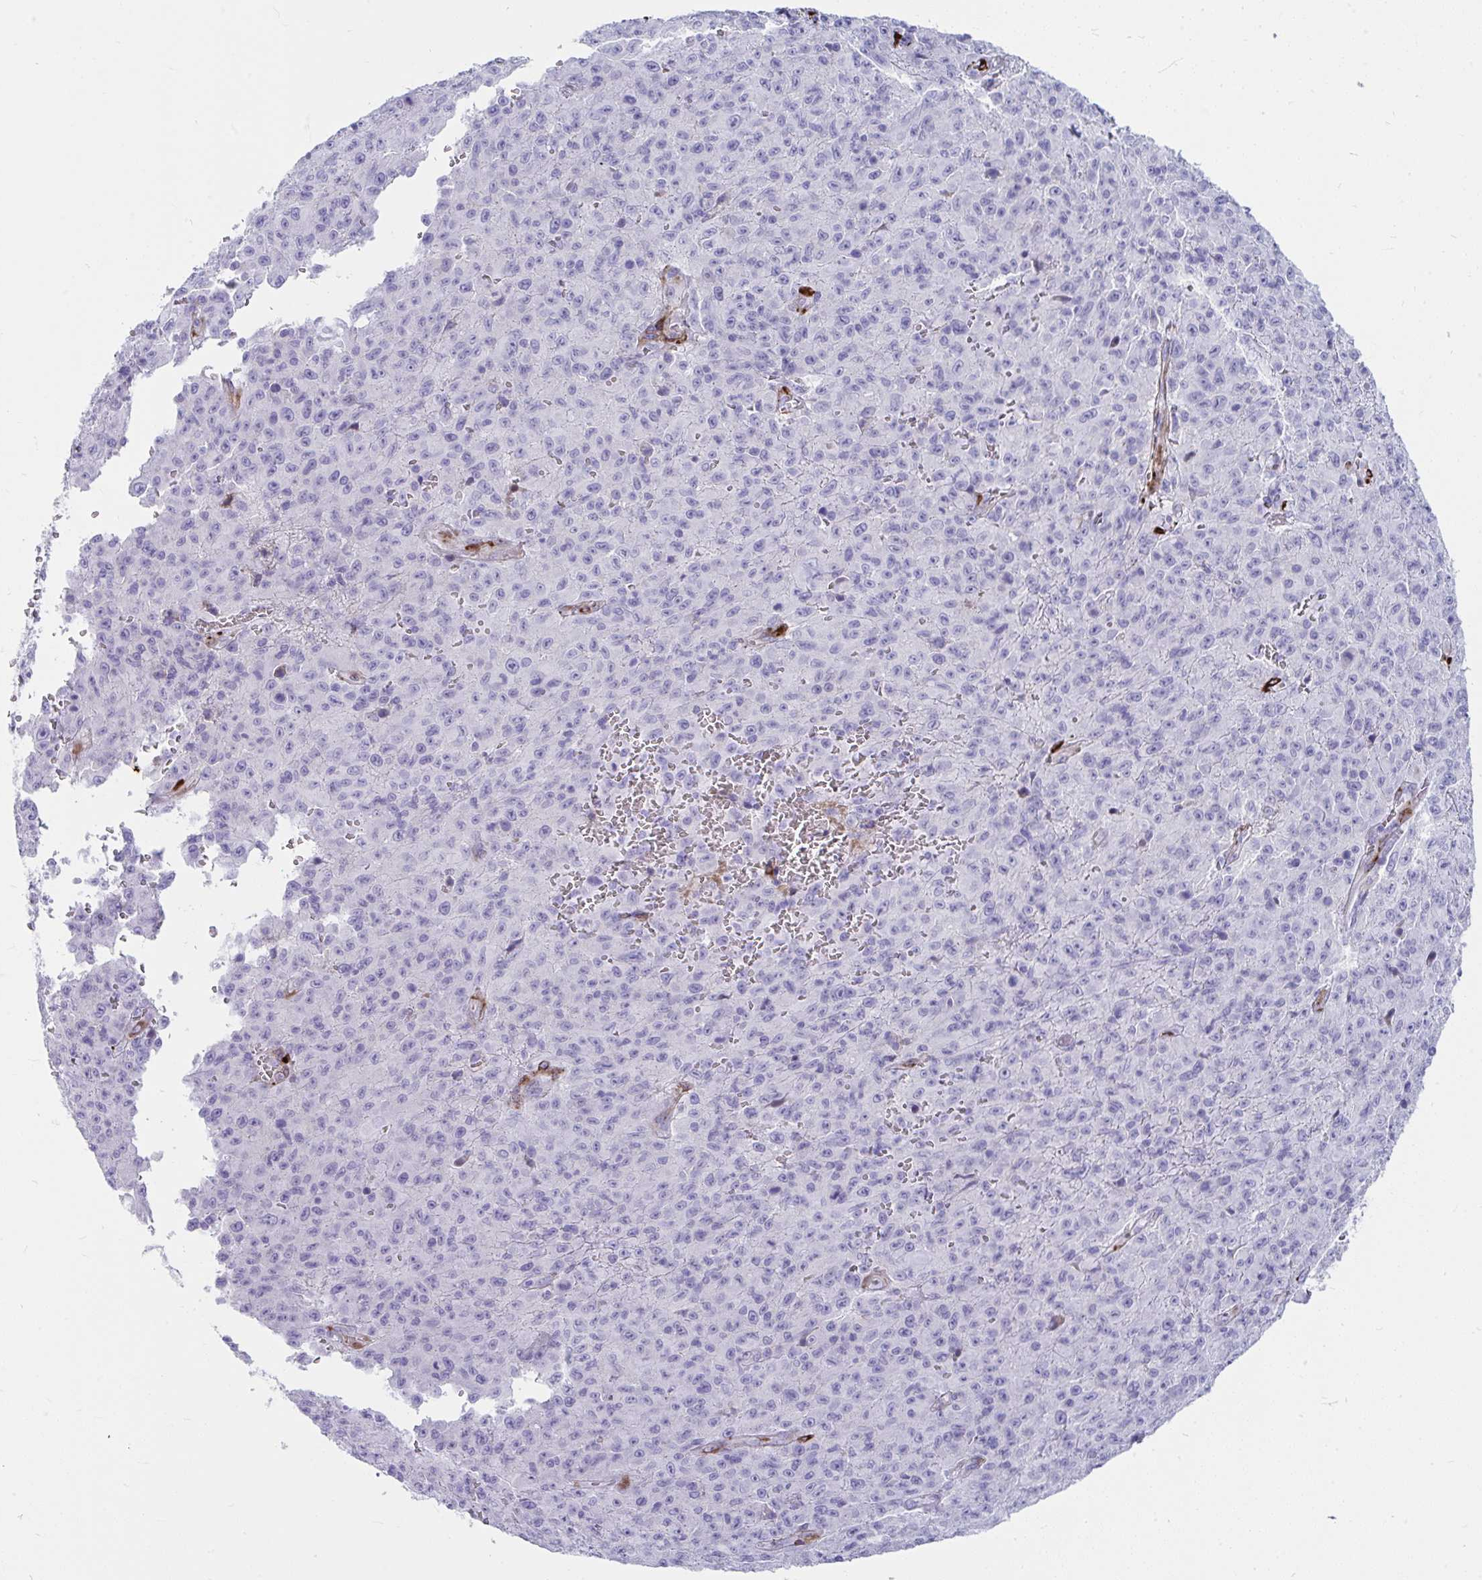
{"staining": {"intensity": "negative", "quantity": "none", "location": "none"}, "tissue": "melanoma", "cell_type": "Tumor cells", "image_type": "cancer", "snomed": [{"axis": "morphology", "description": "Malignant melanoma, NOS"}, {"axis": "topography", "description": "Skin"}], "caption": "An immunohistochemistry photomicrograph of malignant melanoma is shown. There is no staining in tumor cells of malignant melanoma.", "gene": "GRXCR2", "patient": {"sex": "male", "age": 46}}